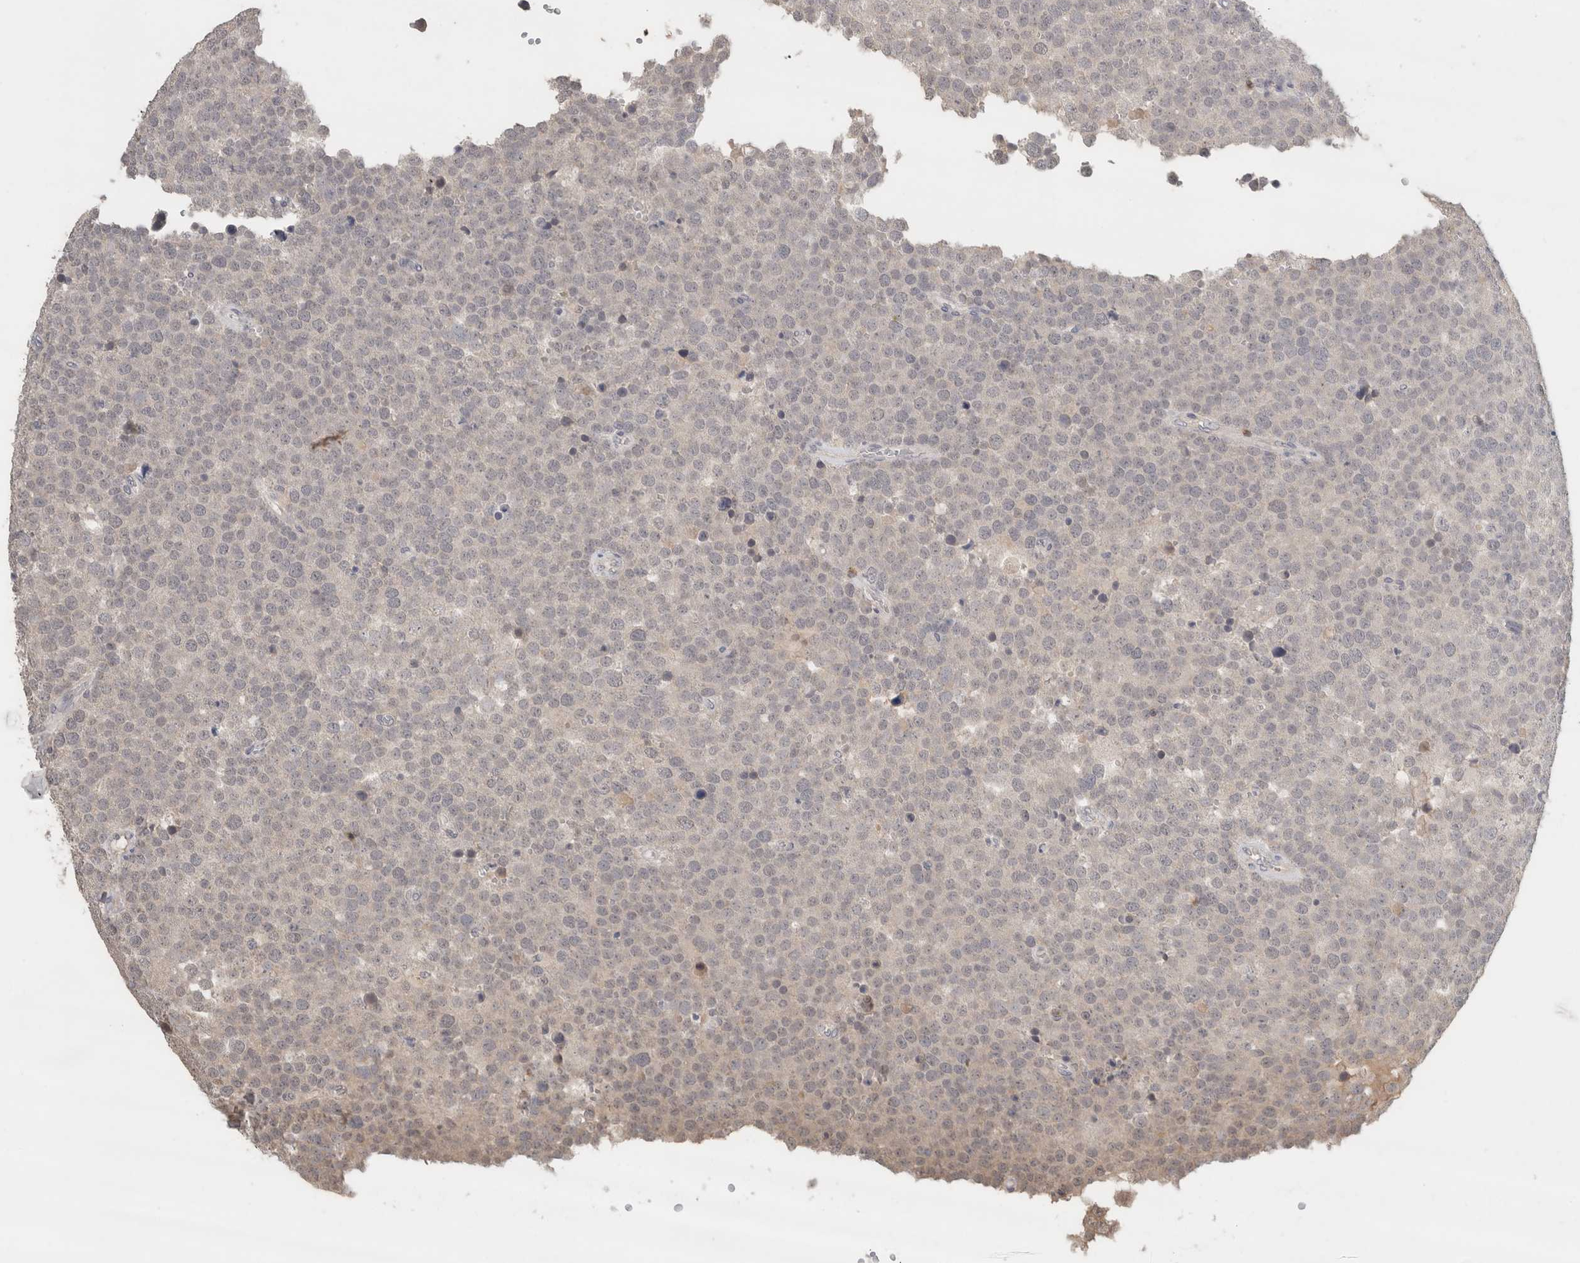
{"staining": {"intensity": "negative", "quantity": "none", "location": "none"}, "tissue": "testis cancer", "cell_type": "Tumor cells", "image_type": "cancer", "snomed": [{"axis": "morphology", "description": "Seminoma, NOS"}, {"axis": "topography", "description": "Testis"}], "caption": "Image shows no significant protein staining in tumor cells of testis cancer.", "gene": "TRAT1", "patient": {"sex": "male", "age": 71}}